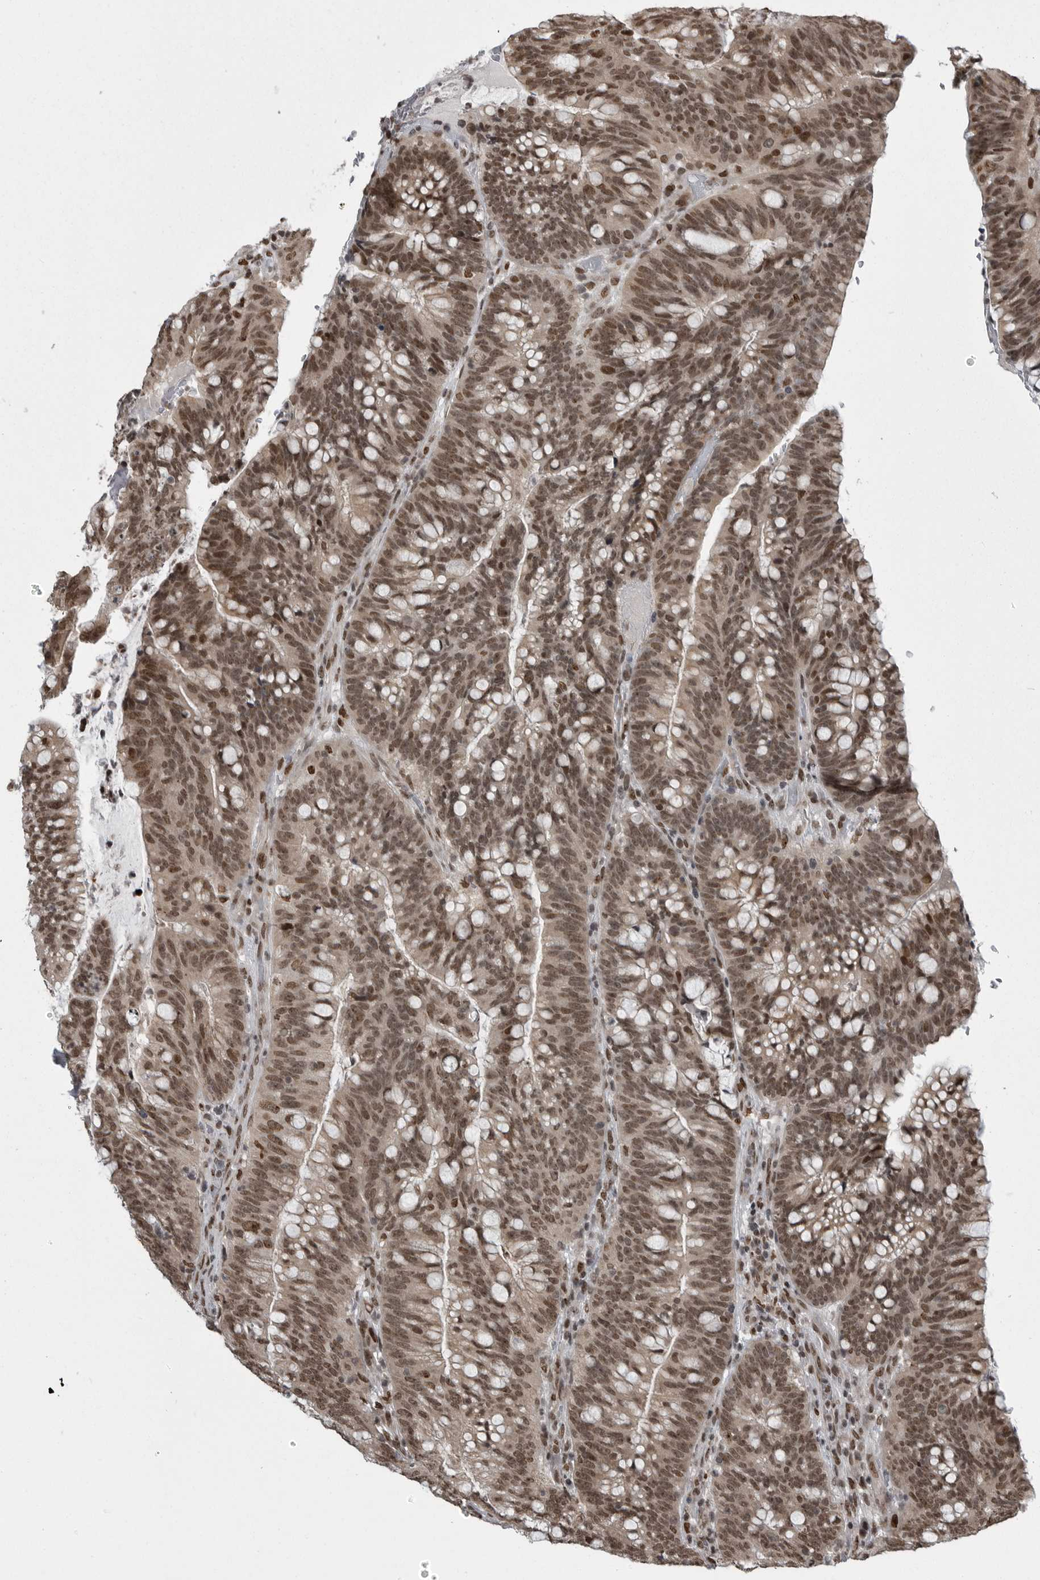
{"staining": {"intensity": "moderate", "quantity": ">75%", "location": "nuclear"}, "tissue": "colorectal cancer", "cell_type": "Tumor cells", "image_type": "cancer", "snomed": [{"axis": "morphology", "description": "Adenocarcinoma, NOS"}, {"axis": "topography", "description": "Colon"}], "caption": "There is medium levels of moderate nuclear expression in tumor cells of colorectal cancer (adenocarcinoma), as demonstrated by immunohistochemical staining (brown color).", "gene": "YAF2", "patient": {"sex": "female", "age": 66}}